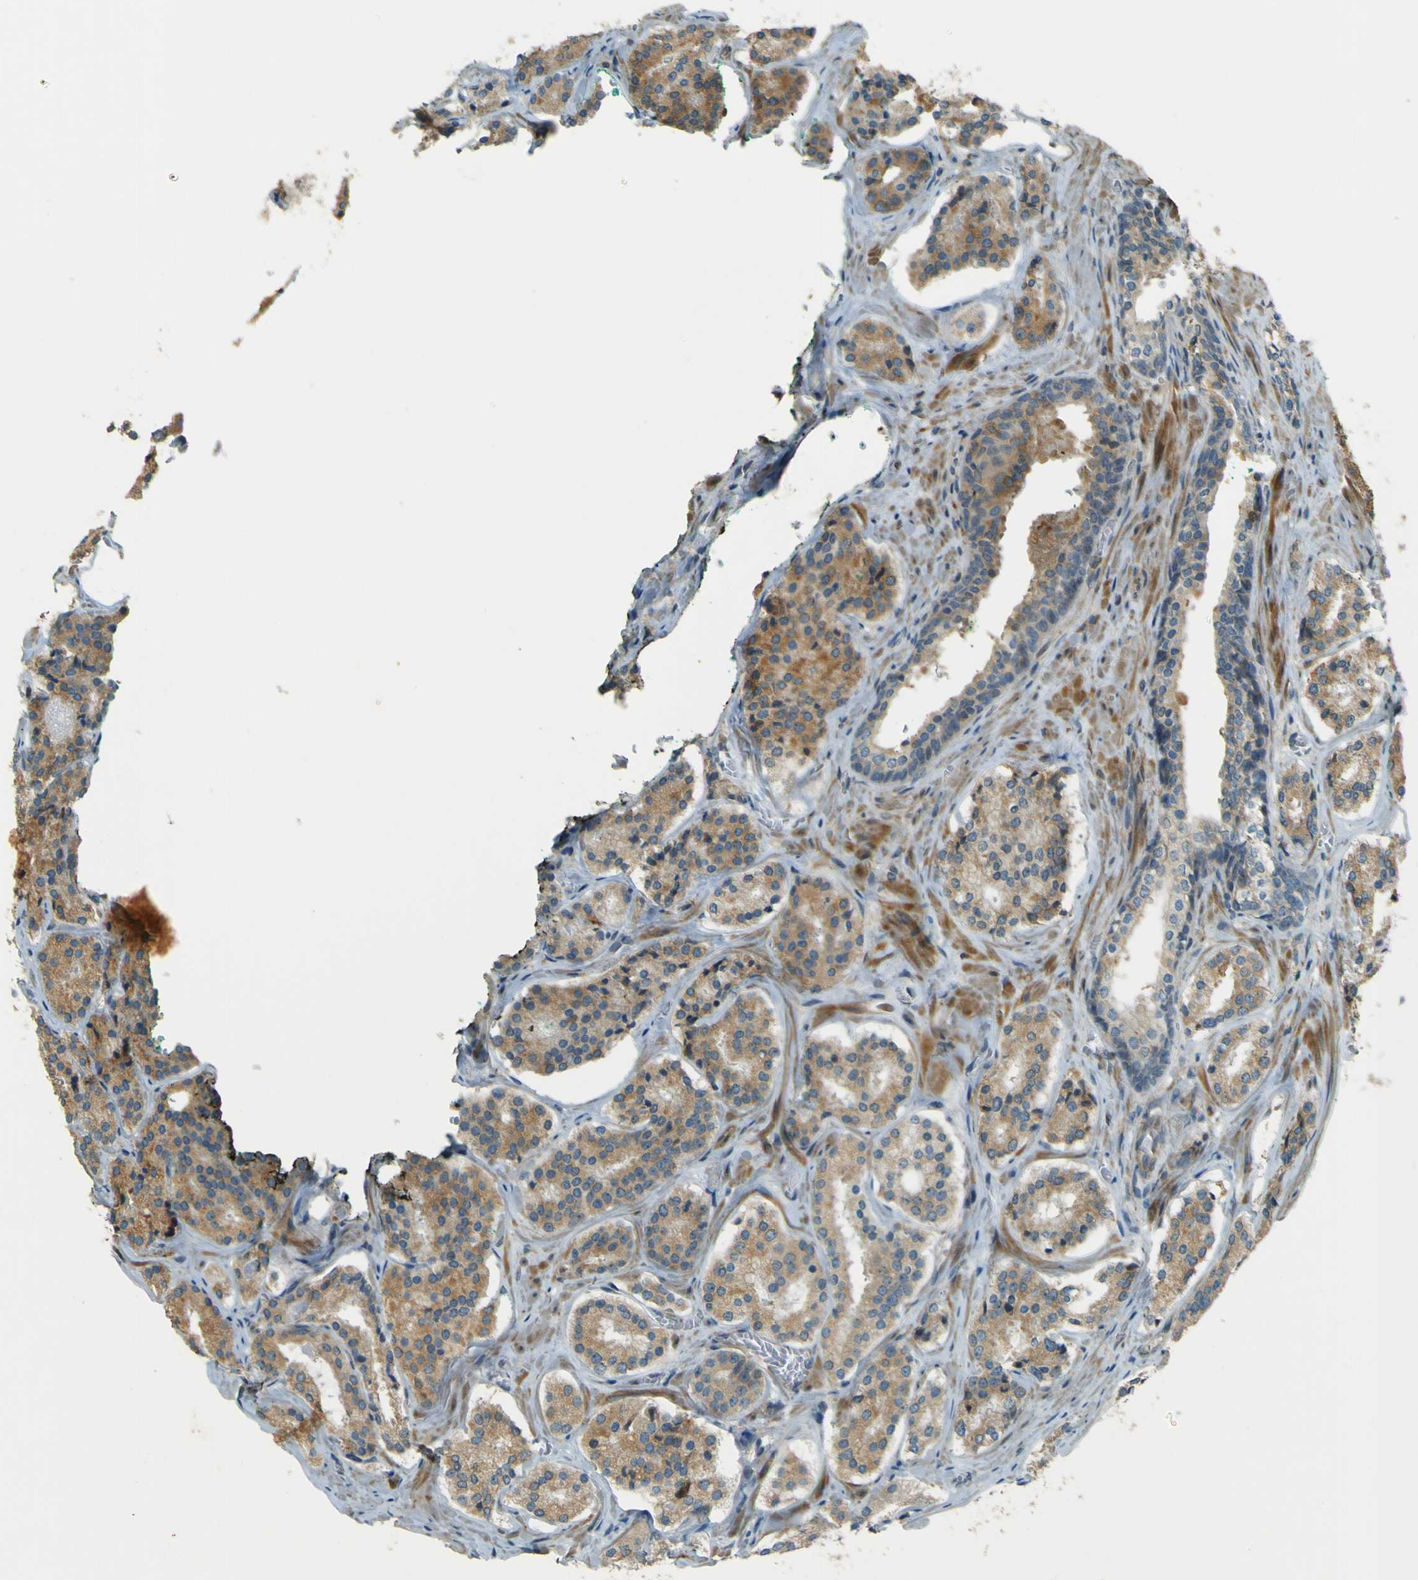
{"staining": {"intensity": "moderate", "quantity": ">75%", "location": "cytoplasmic/membranous"}, "tissue": "prostate cancer", "cell_type": "Tumor cells", "image_type": "cancer", "snomed": [{"axis": "morphology", "description": "Adenocarcinoma, High grade"}, {"axis": "topography", "description": "Prostate"}], "caption": "Prostate adenocarcinoma (high-grade) stained for a protein (brown) demonstrates moderate cytoplasmic/membranous positive positivity in approximately >75% of tumor cells.", "gene": "LPCAT1", "patient": {"sex": "male", "age": 60}}